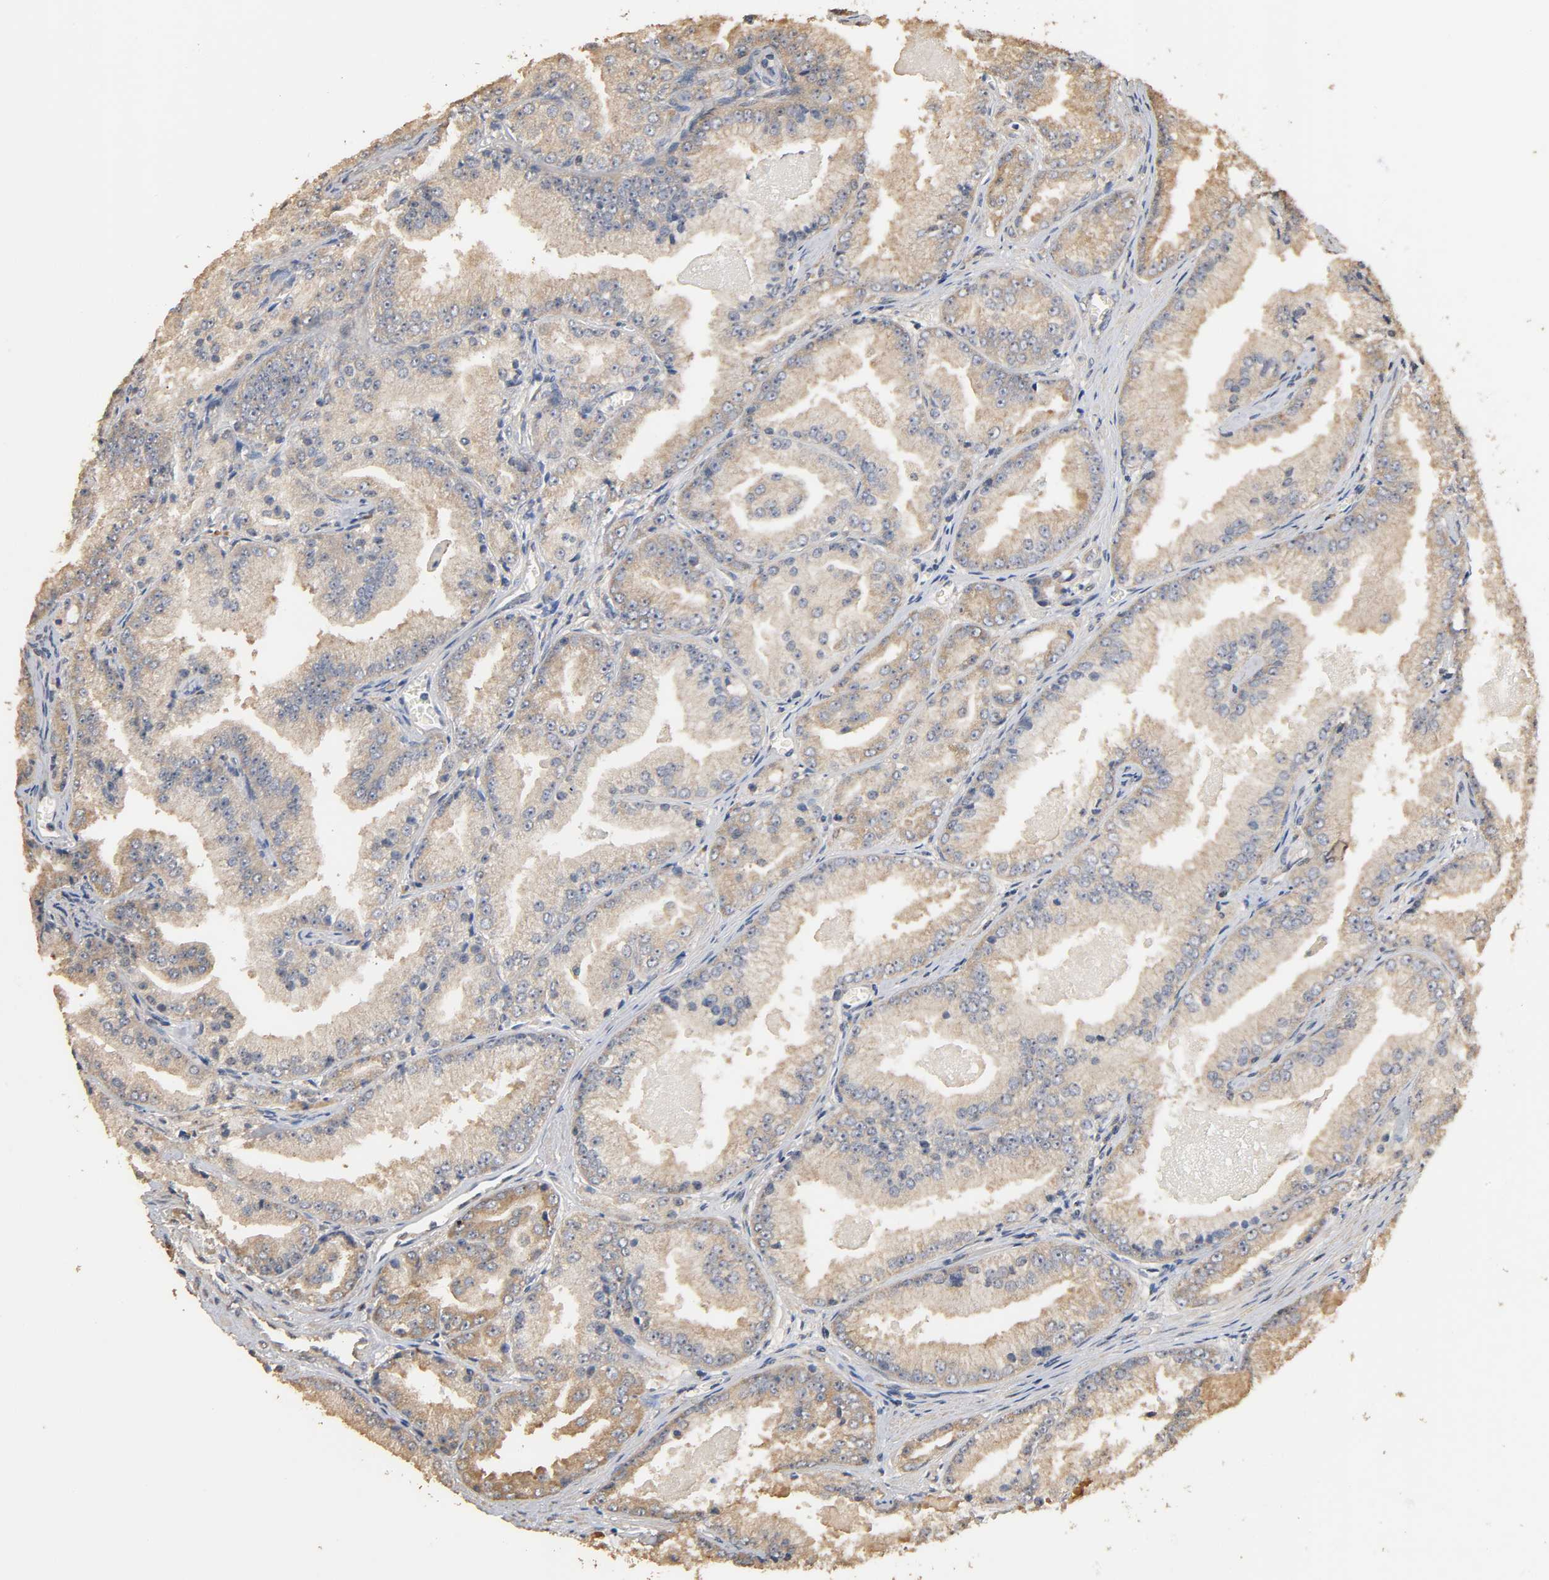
{"staining": {"intensity": "weak", "quantity": ">75%", "location": "cytoplasmic/membranous"}, "tissue": "prostate cancer", "cell_type": "Tumor cells", "image_type": "cancer", "snomed": [{"axis": "morphology", "description": "Adenocarcinoma, High grade"}, {"axis": "topography", "description": "Prostate"}], "caption": "DAB (3,3'-diaminobenzidine) immunohistochemical staining of adenocarcinoma (high-grade) (prostate) shows weak cytoplasmic/membranous protein positivity in approximately >75% of tumor cells.", "gene": "ARHGEF7", "patient": {"sex": "male", "age": 61}}